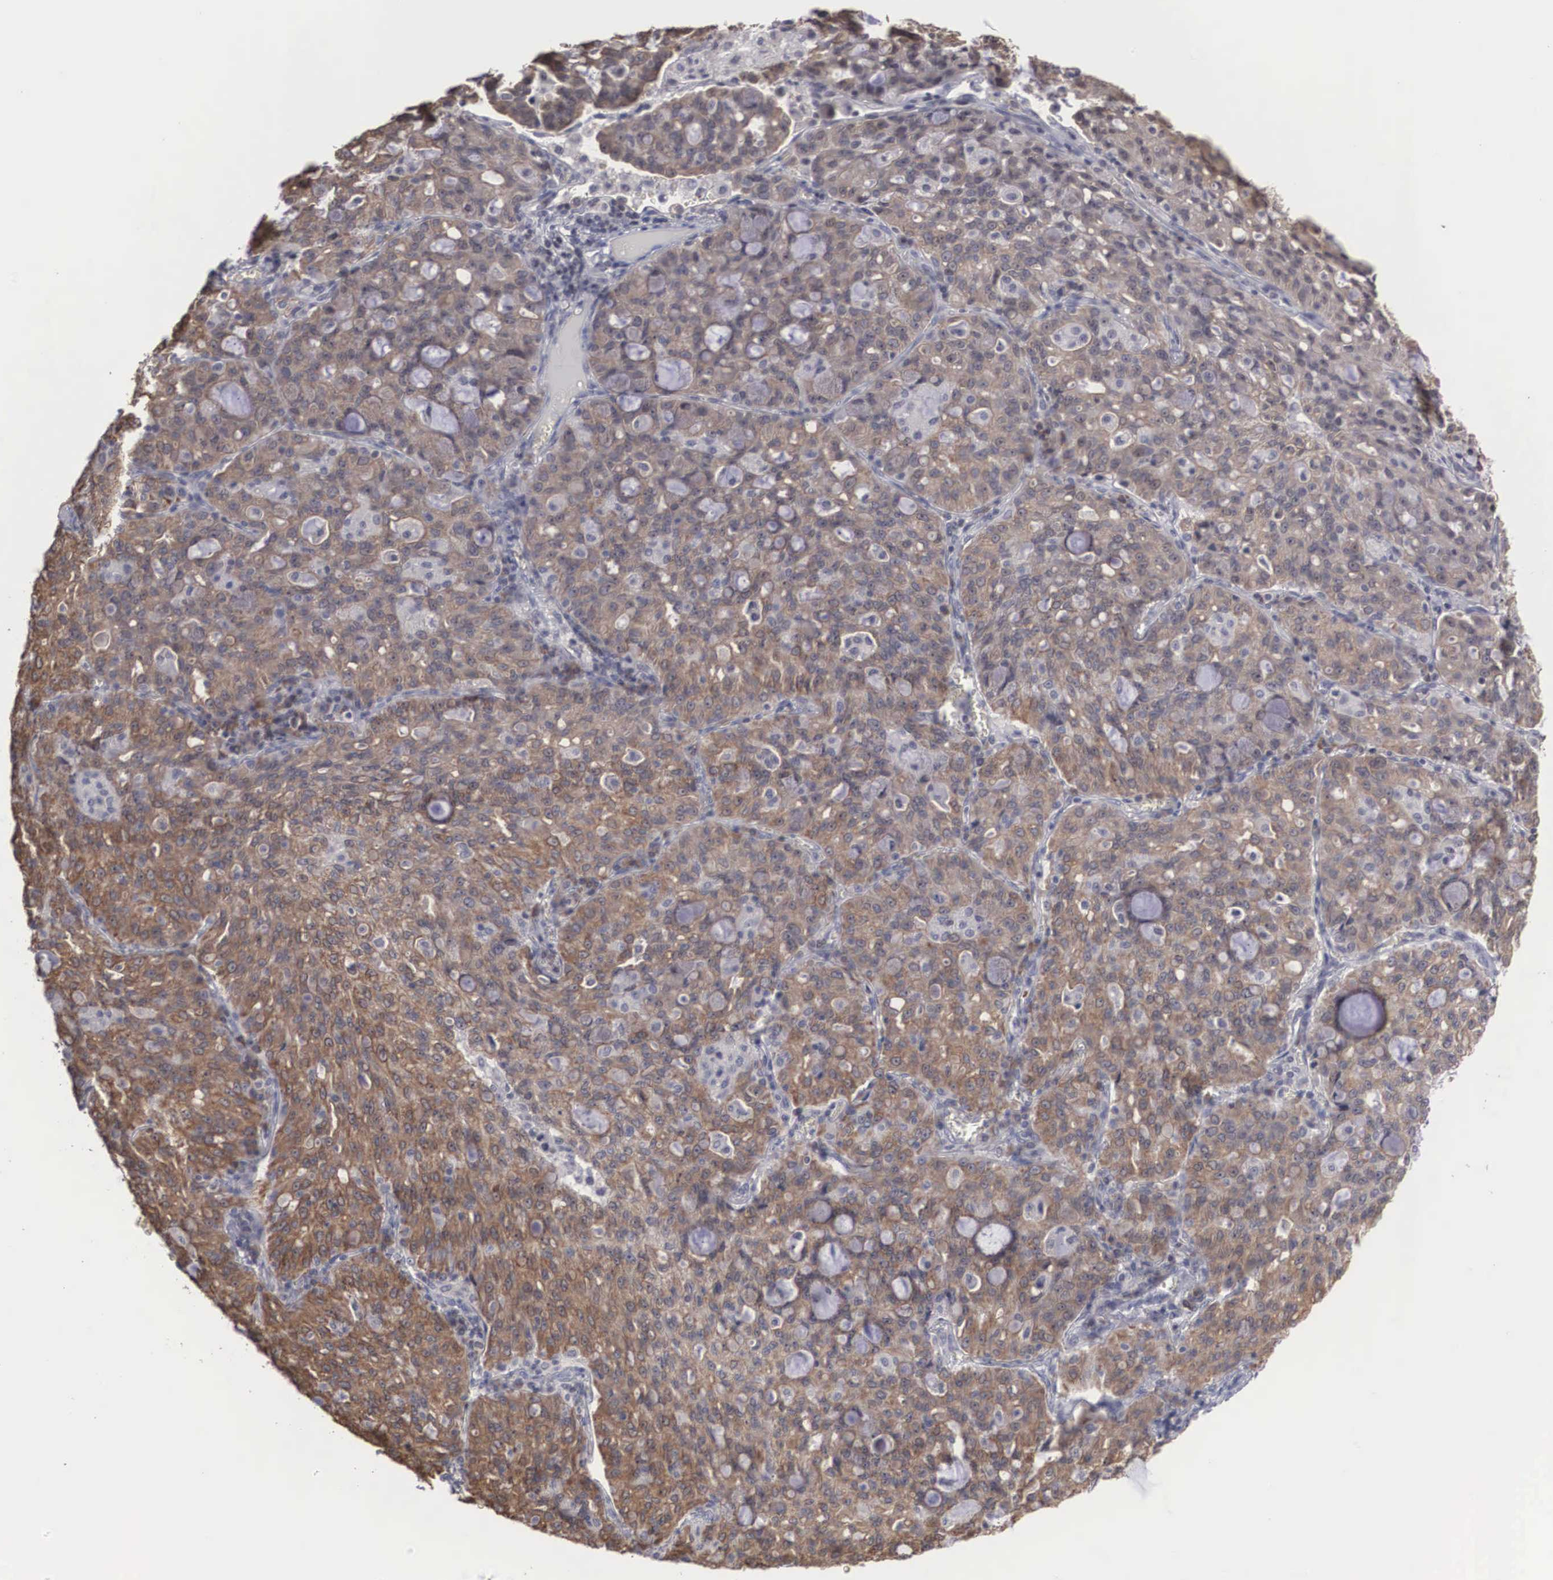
{"staining": {"intensity": "moderate", "quantity": ">75%", "location": "cytoplasmic/membranous"}, "tissue": "lung cancer", "cell_type": "Tumor cells", "image_type": "cancer", "snomed": [{"axis": "morphology", "description": "Adenocarcinoma, NOS"}, {"axis": "topography", "description": "Lung"}], "caption": "Immunohistochemical staining of human lung cancer exhibits medium levels of moderate cytoplasmic/membranous expression in approximately >75% of tumor cells.", "gene": "WDR89", "patient": {"sex": "female", "age": 44}}